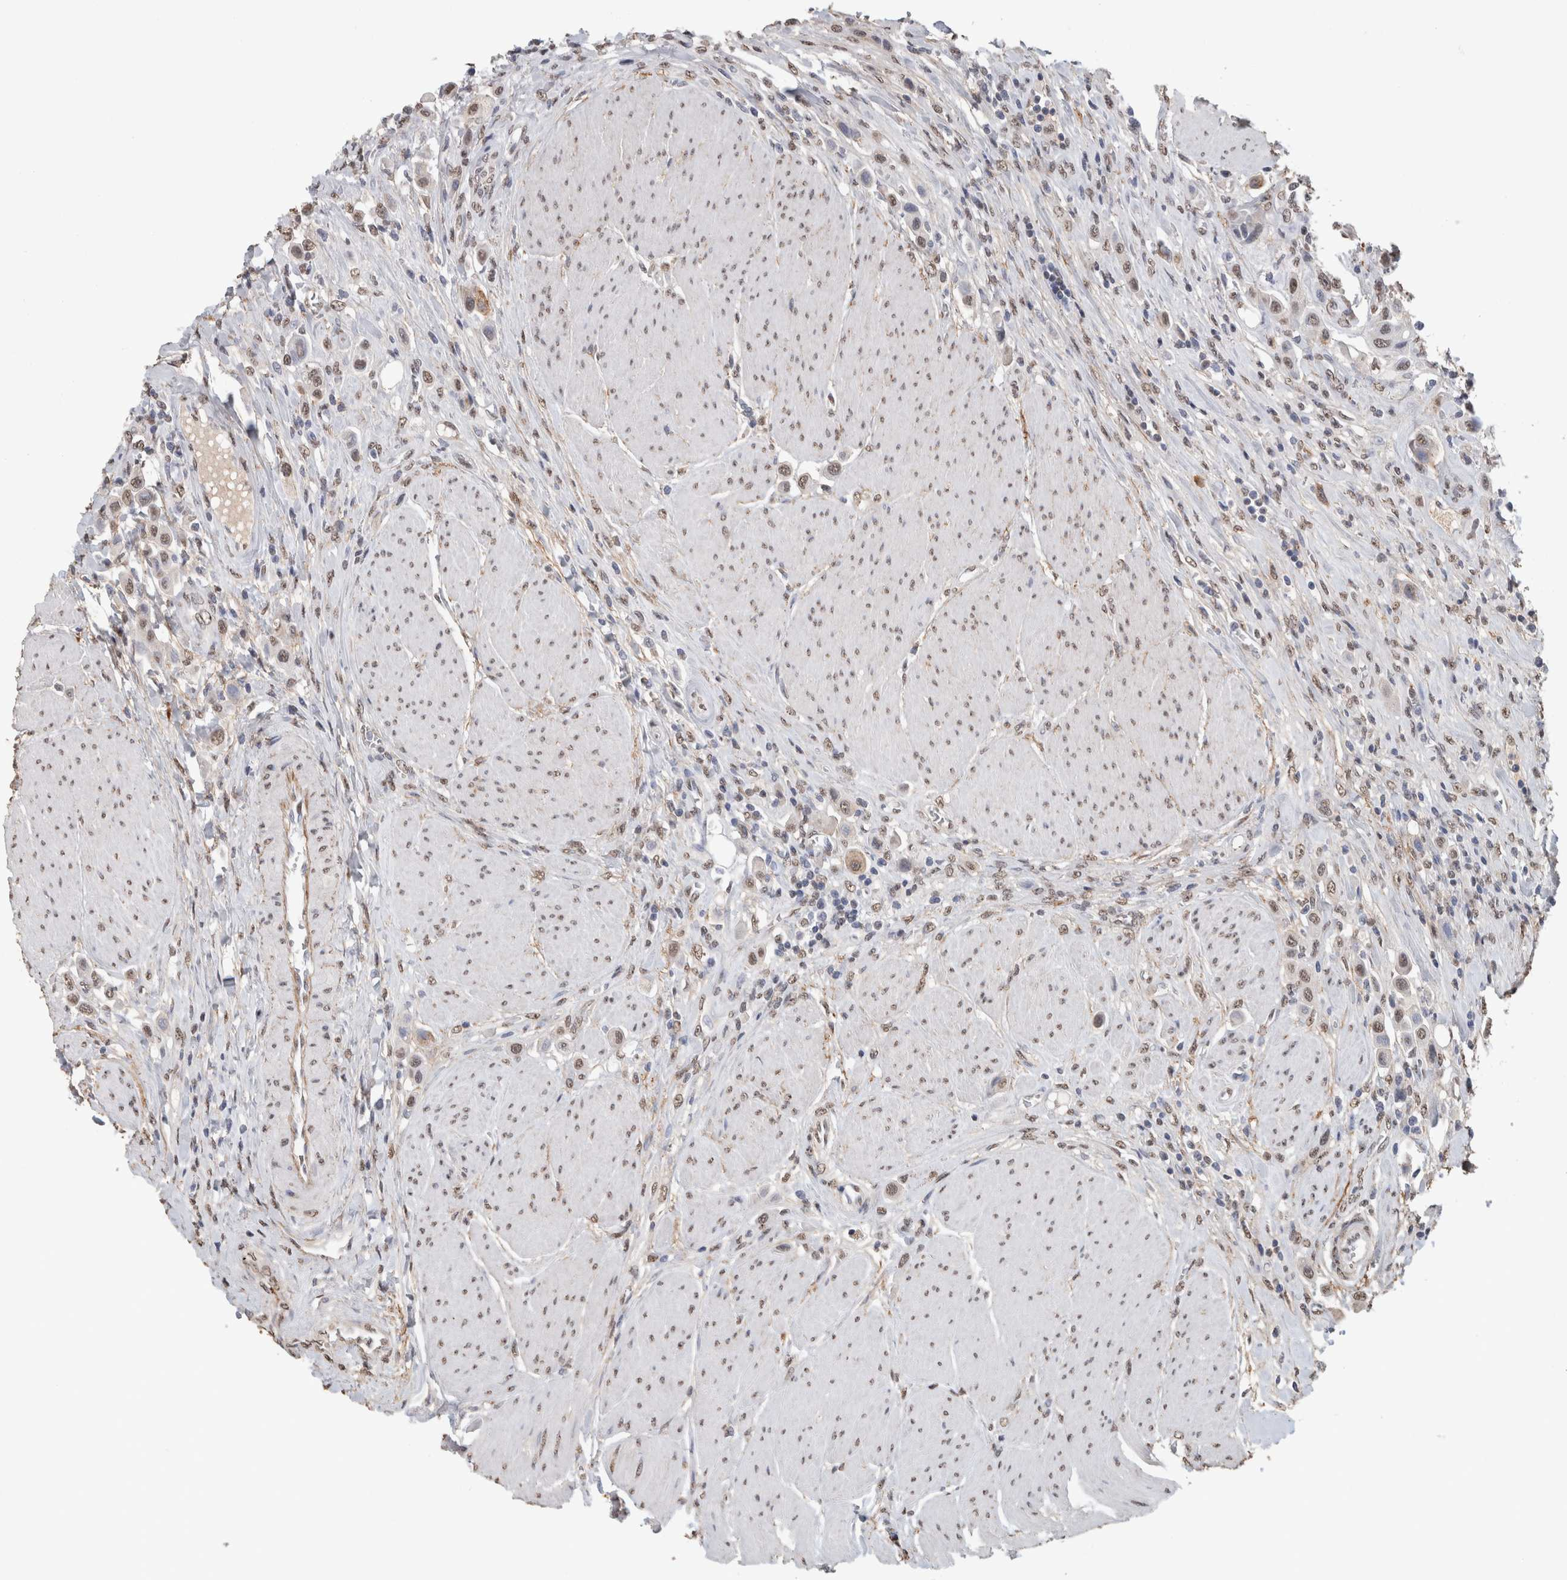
{"staining": {"intensity": "weak", "quantity": ">75%", "location": "nuclear"}, "tissue": "urothelial cancer", "cell_type": "Tumor cells", "image_type": "cancer", "snomed": [{"axis": "morphology", "description": "Urothelial carcinoma, High grade"}, {"axis": "topography", "description": "Urinary bladder"}], "caption": "The histopathology image demonstrates a brown stain indicating the presence of a protein in the nuclear of tumor cells in high-grade urothelial carcinoma. (DAB IHC, brown staining for protein, blue staining for nuclei).", "gene": "LTBP1", "patient": {"sex": "male", "age": 50}}